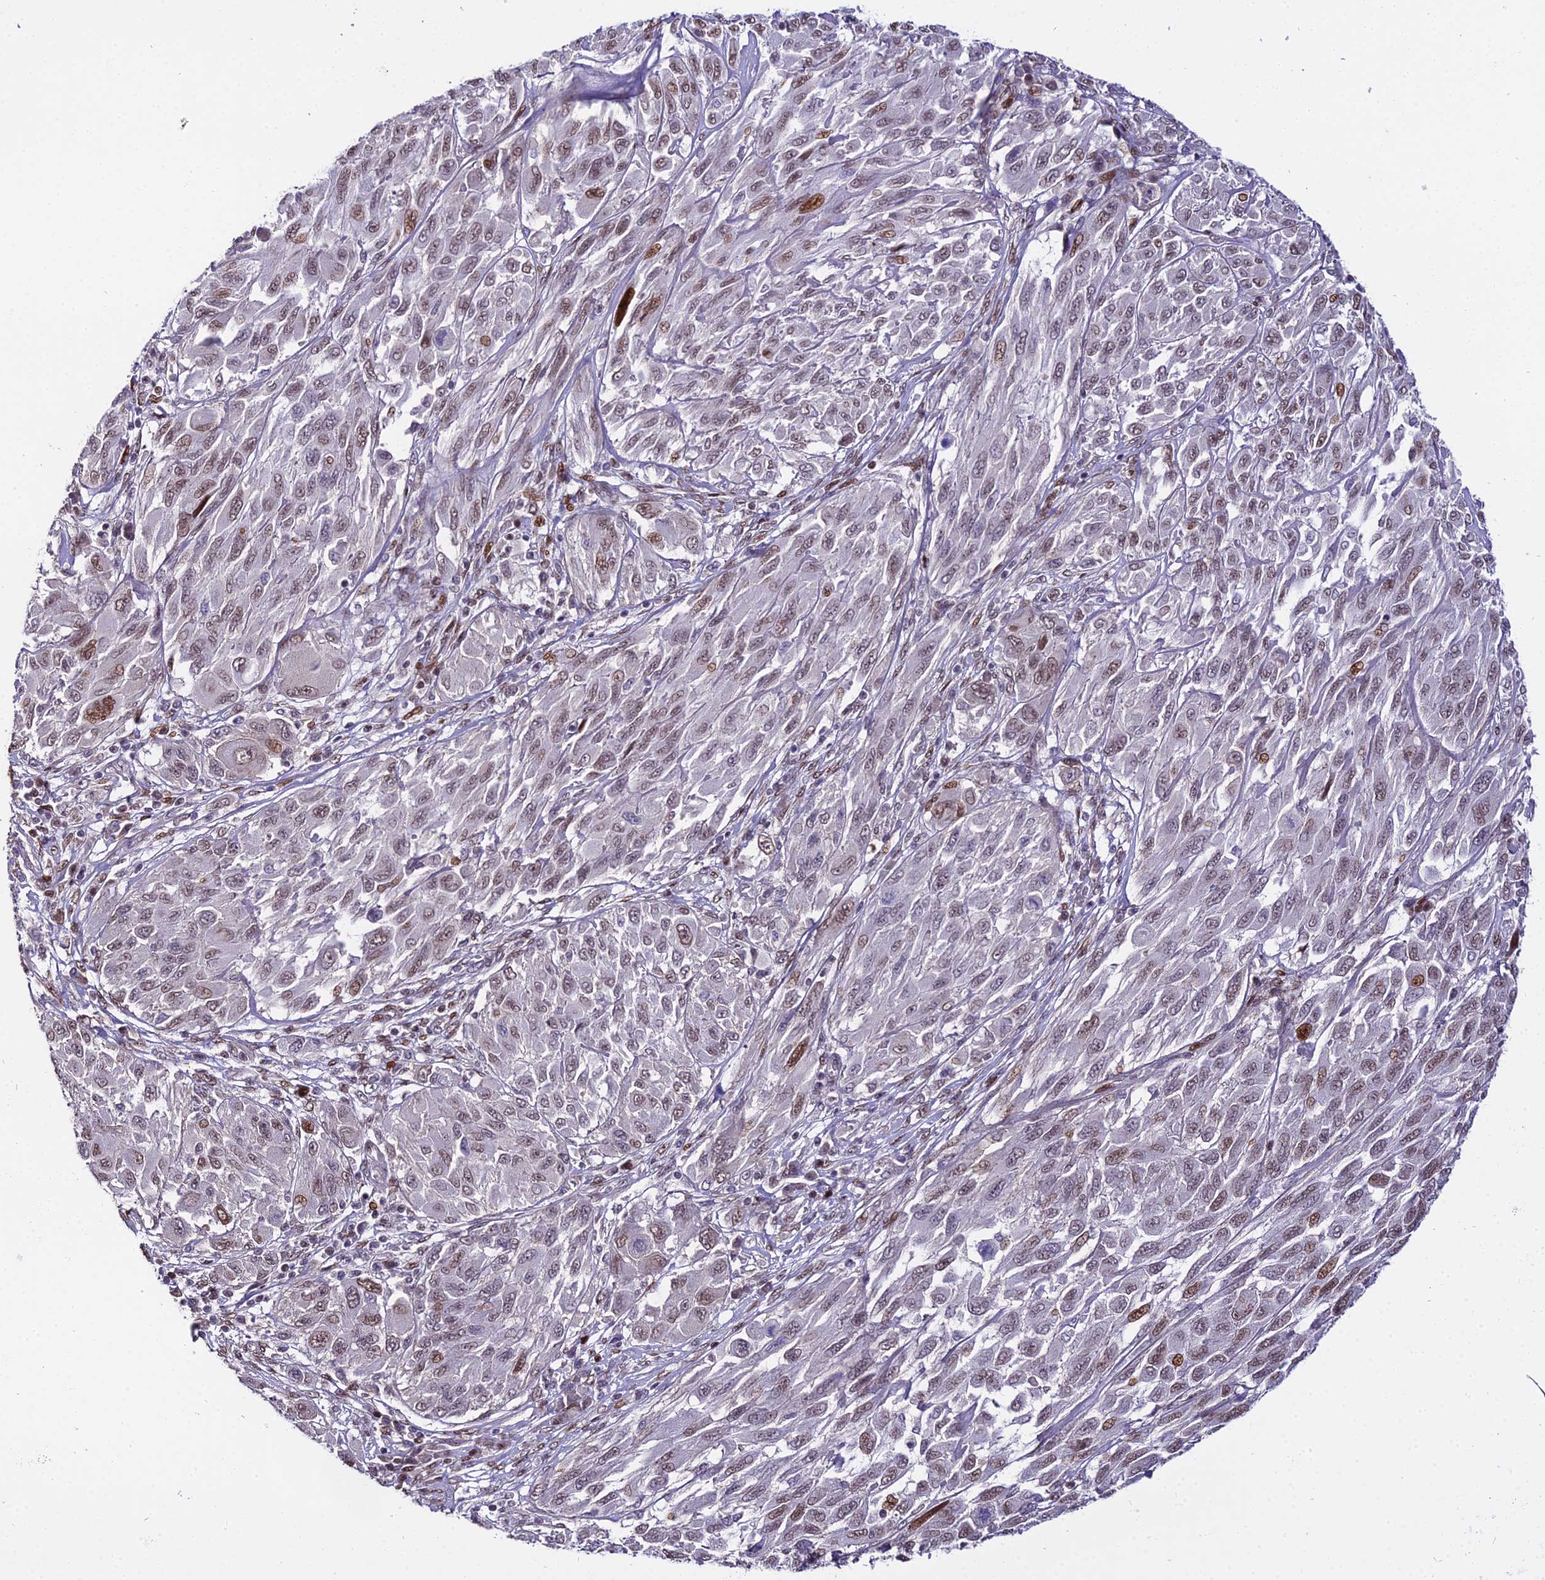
{"staining": {"intensity": "moderate", "quantity": "25%-75%", "location": "nuclear"}, "tissue": "melanoma", "cell_type": "Tumor cells", "image_type": "cancer", "snomed": [{"axis": "morphology", "description": "Malignant melanoma, NOS"}, {"axis": "topography", "description": "Skin"}], "caption": "There is medium levels of moderate nuclear positivity in tumor cells of melanoma, as demonstrated by immunohistochemical staining (brown color).", "gene": "ZNF707", "patient": {"sex": "female", "age": 91}}